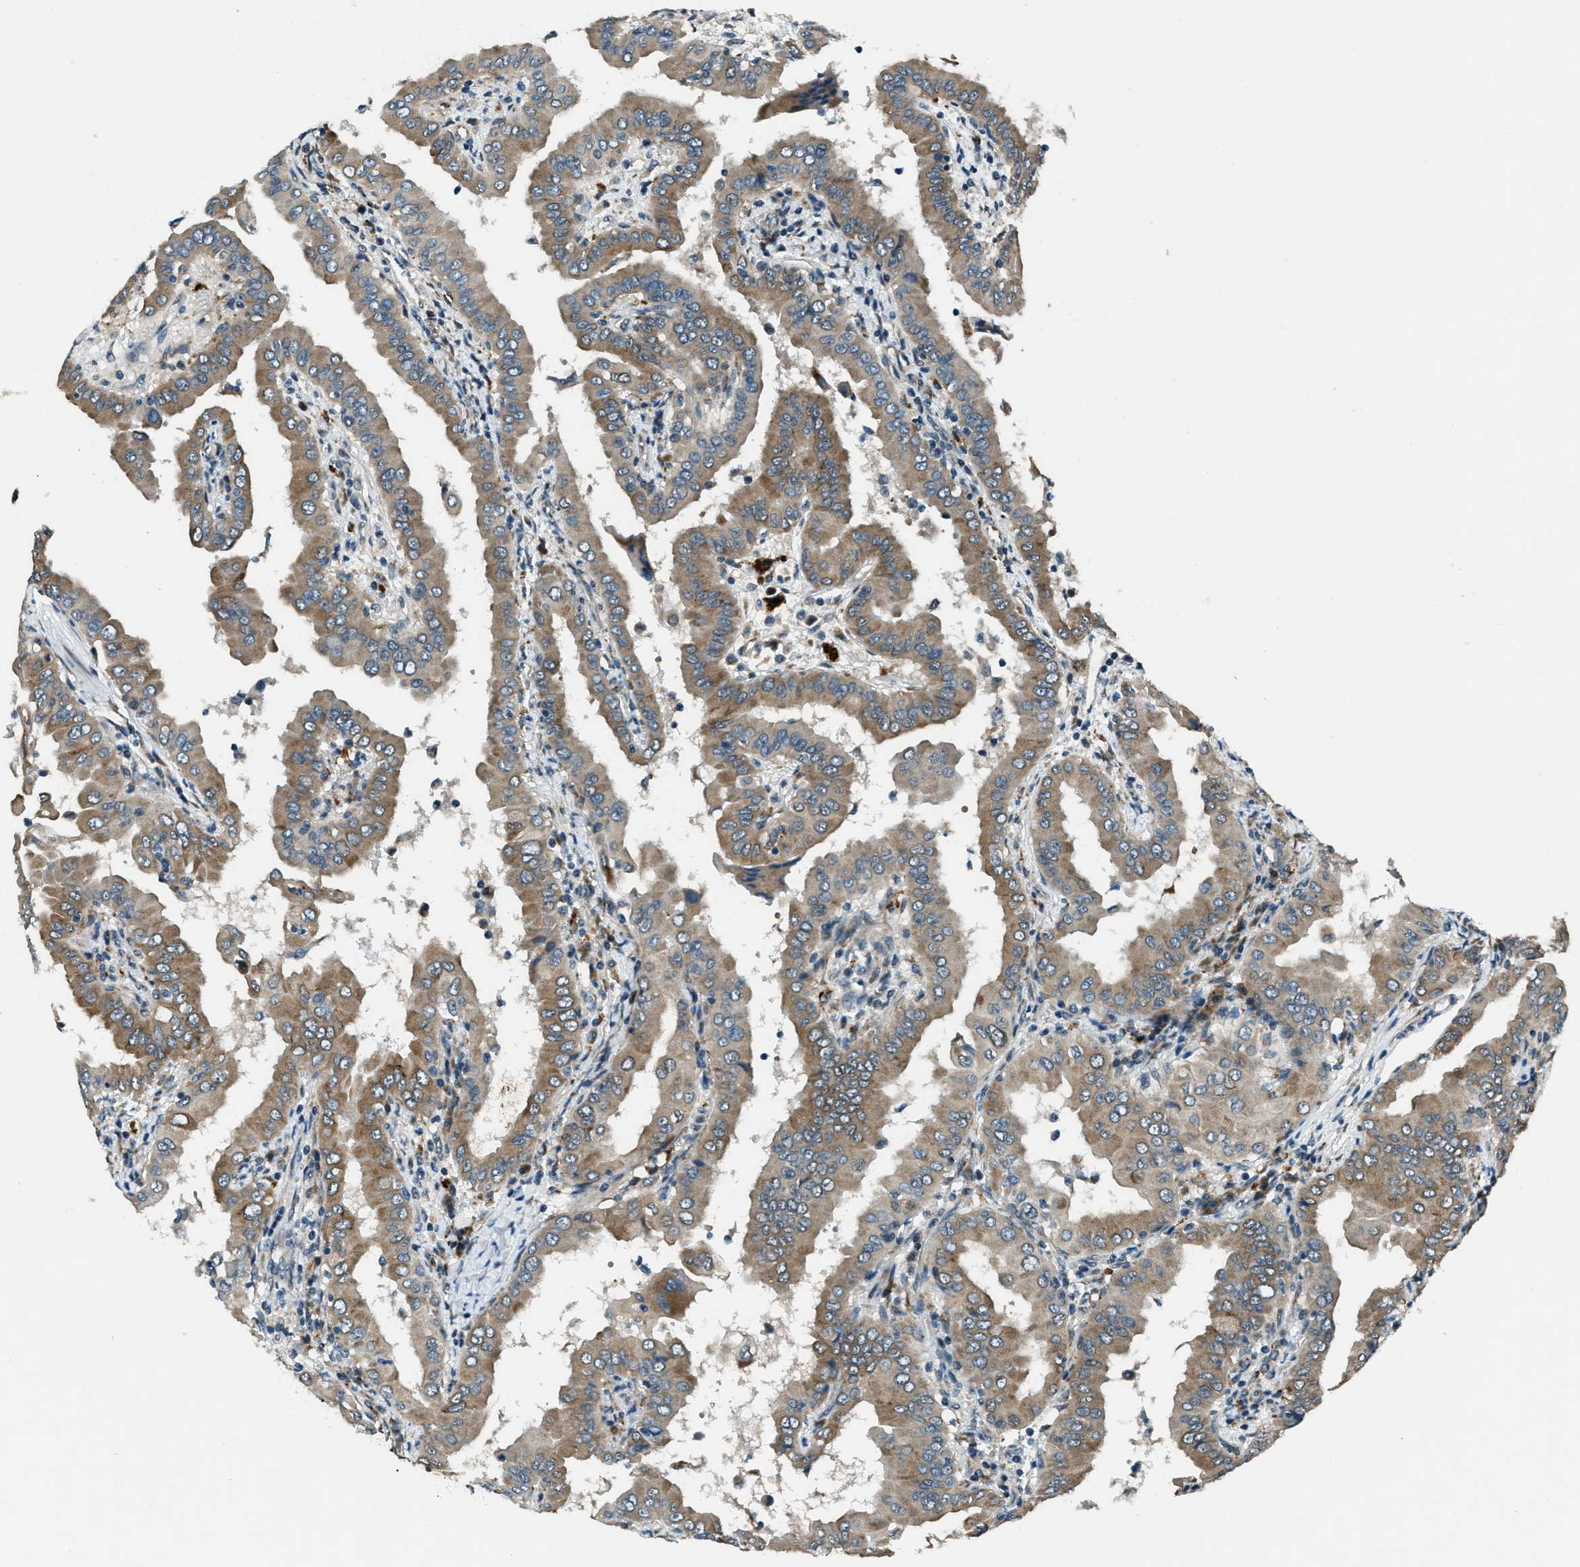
{"staining": {"intensity": "moderate", "quantity": ">75%", "location": "cytoplasmic/membranous"}, "tissue": "thyroid cancer", "cell_type": "Tumor cells", "image_type": "cancer", "snomed": [{"axis": "morphology", "description": "Papillary adenocarcinoma, NOS"}, {"axis": "topography", "description": "Thyroid gland"}], "caption": "Human thyroid cancer (papillary adenocarcinoma) stained with a protein marker shows moderate staining in tumor cells.", "gene": "GINM1", "patient": {"sex": "male", "age": 33}}